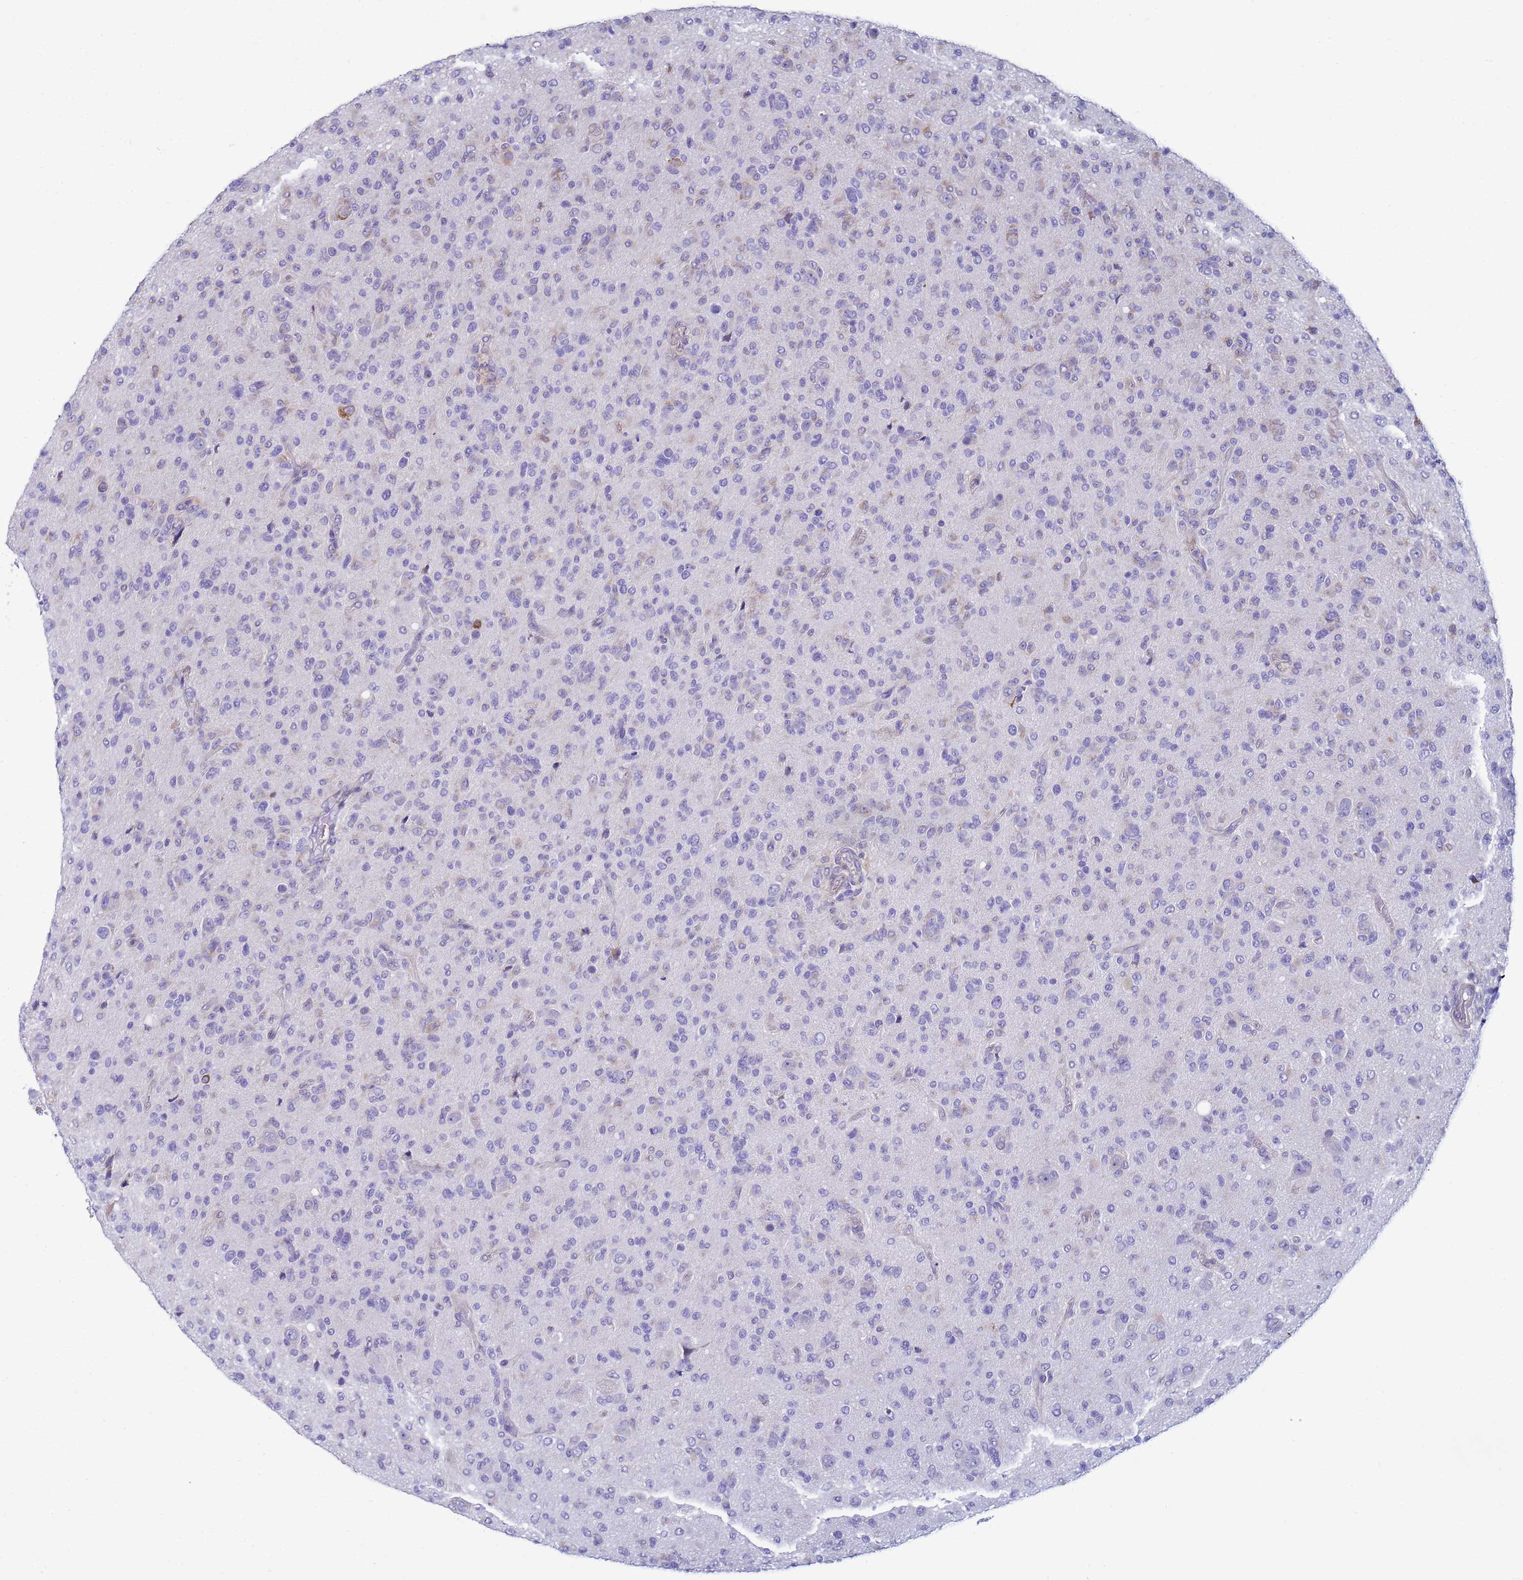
{"staining": {"intensity": "negative", "quantity": "none", "location": "none"}, "tissue": "glioma", "cell_type": "Tumor cells", "image_type": "cancer", "snomed": [{"axis": "morphology", "description": "Glioma, malignant, High grade"}, {"axis": "topography", "description": "Brain"}], "caption": "This photomicrograph is of high-grade glioma (malignant) stained with IHC to label a protein in brown with the nuclei are counter-stained blue. There is no expression in tumor cells.", "gene": "TRPC6", "patient": {"sex": "female", "age": 57}}